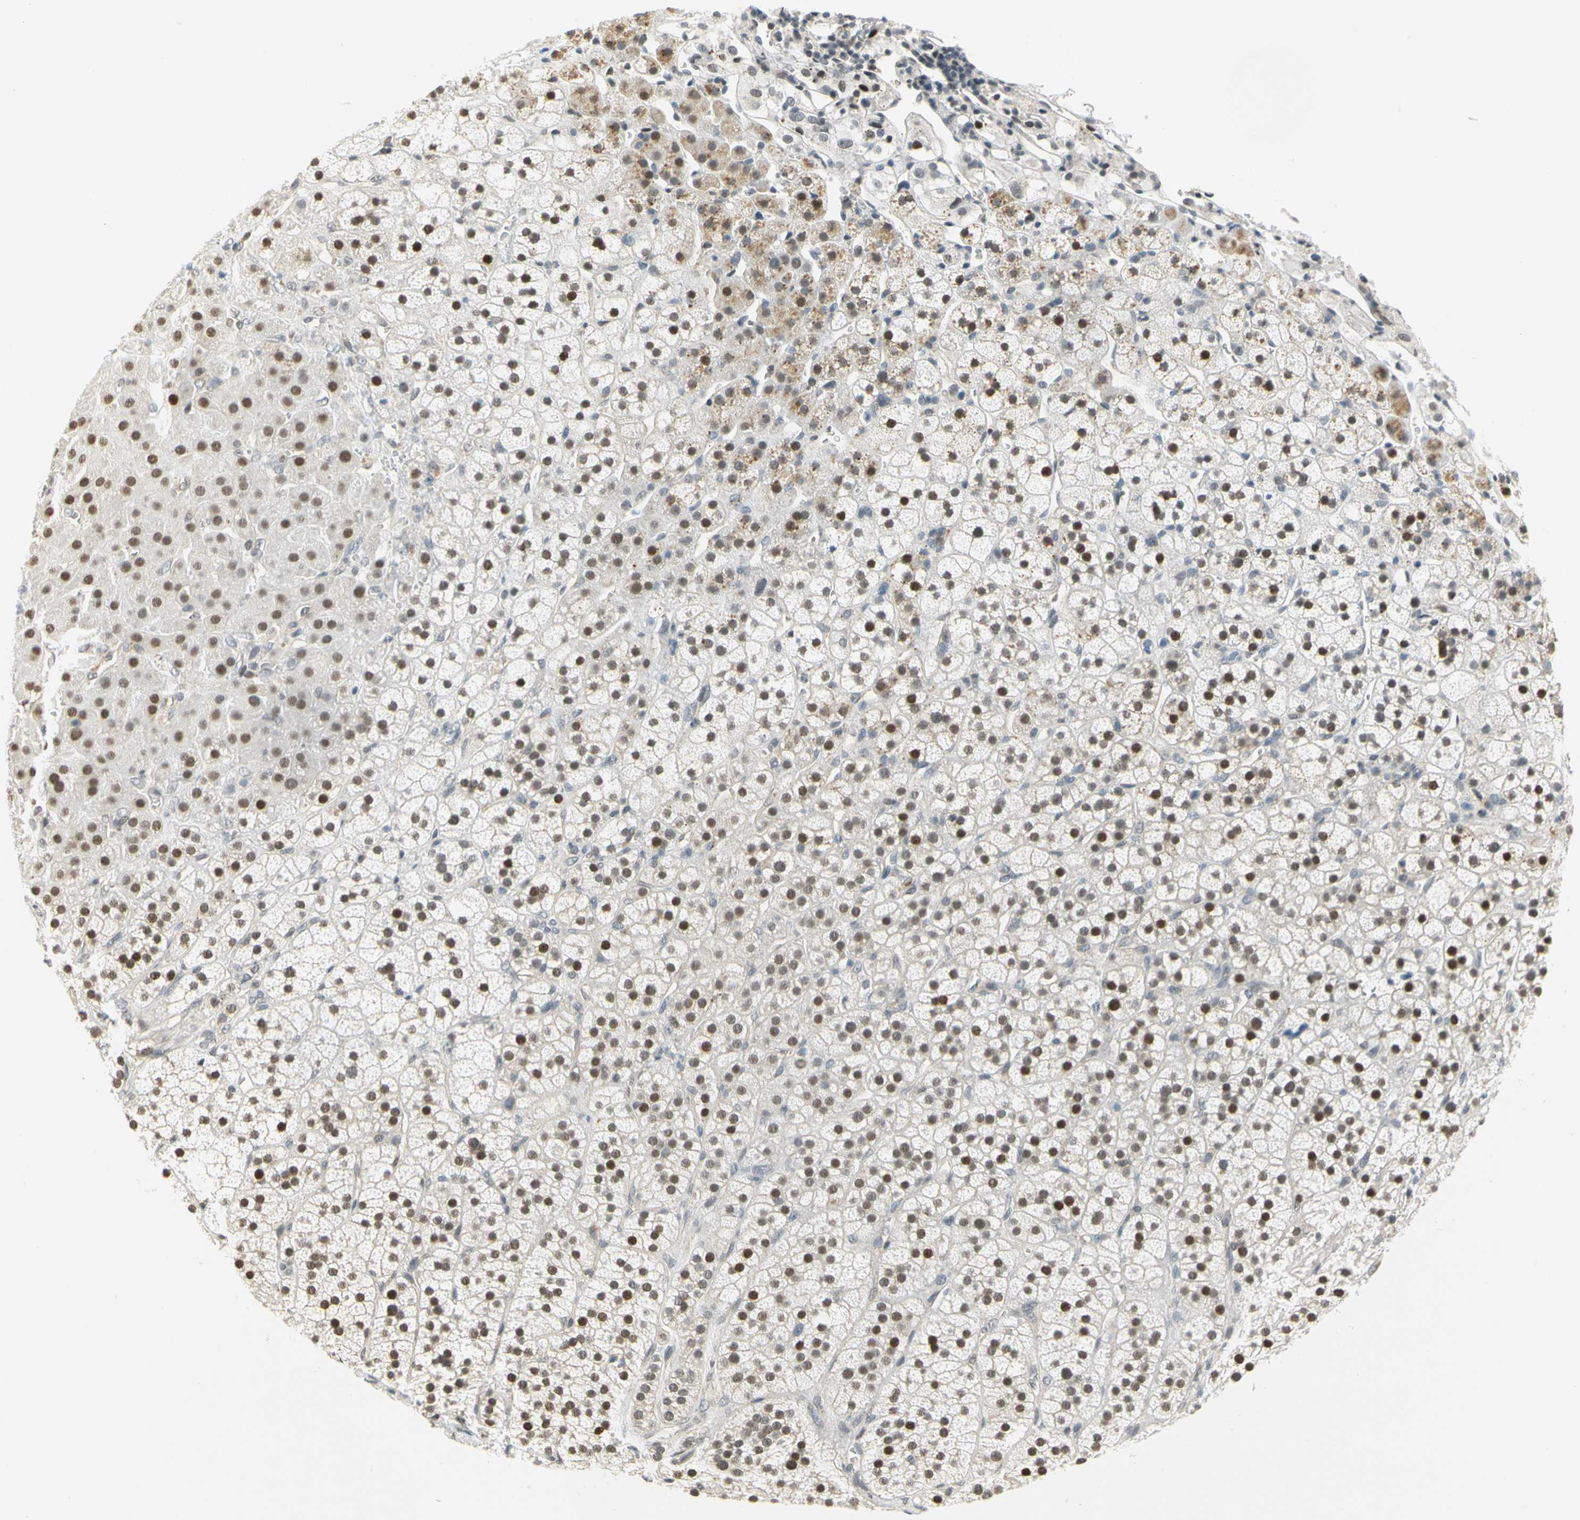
{"staining": {"intensity": "moderate", "quantity": ">75%", "location": "nuclear"}, "tissue": "adrenal gland", "cell_type": "Glandular cells", "image_type": "normal", "snomed": [{"axis": "morphology", "description": "Normal tissue, NOS"}, {"axis": "topography", "description": "Adrenal gland"}], "caption": "Adrenal gland was stained to show a protein in brown. There is medium levels of moderate nuclear expression in about >75% of glandular cells. (Brightfield microscopy of DAB IHC at high magnification).", "gene": "IMPG2", "patient": {"sex": "male", "age": 56}}